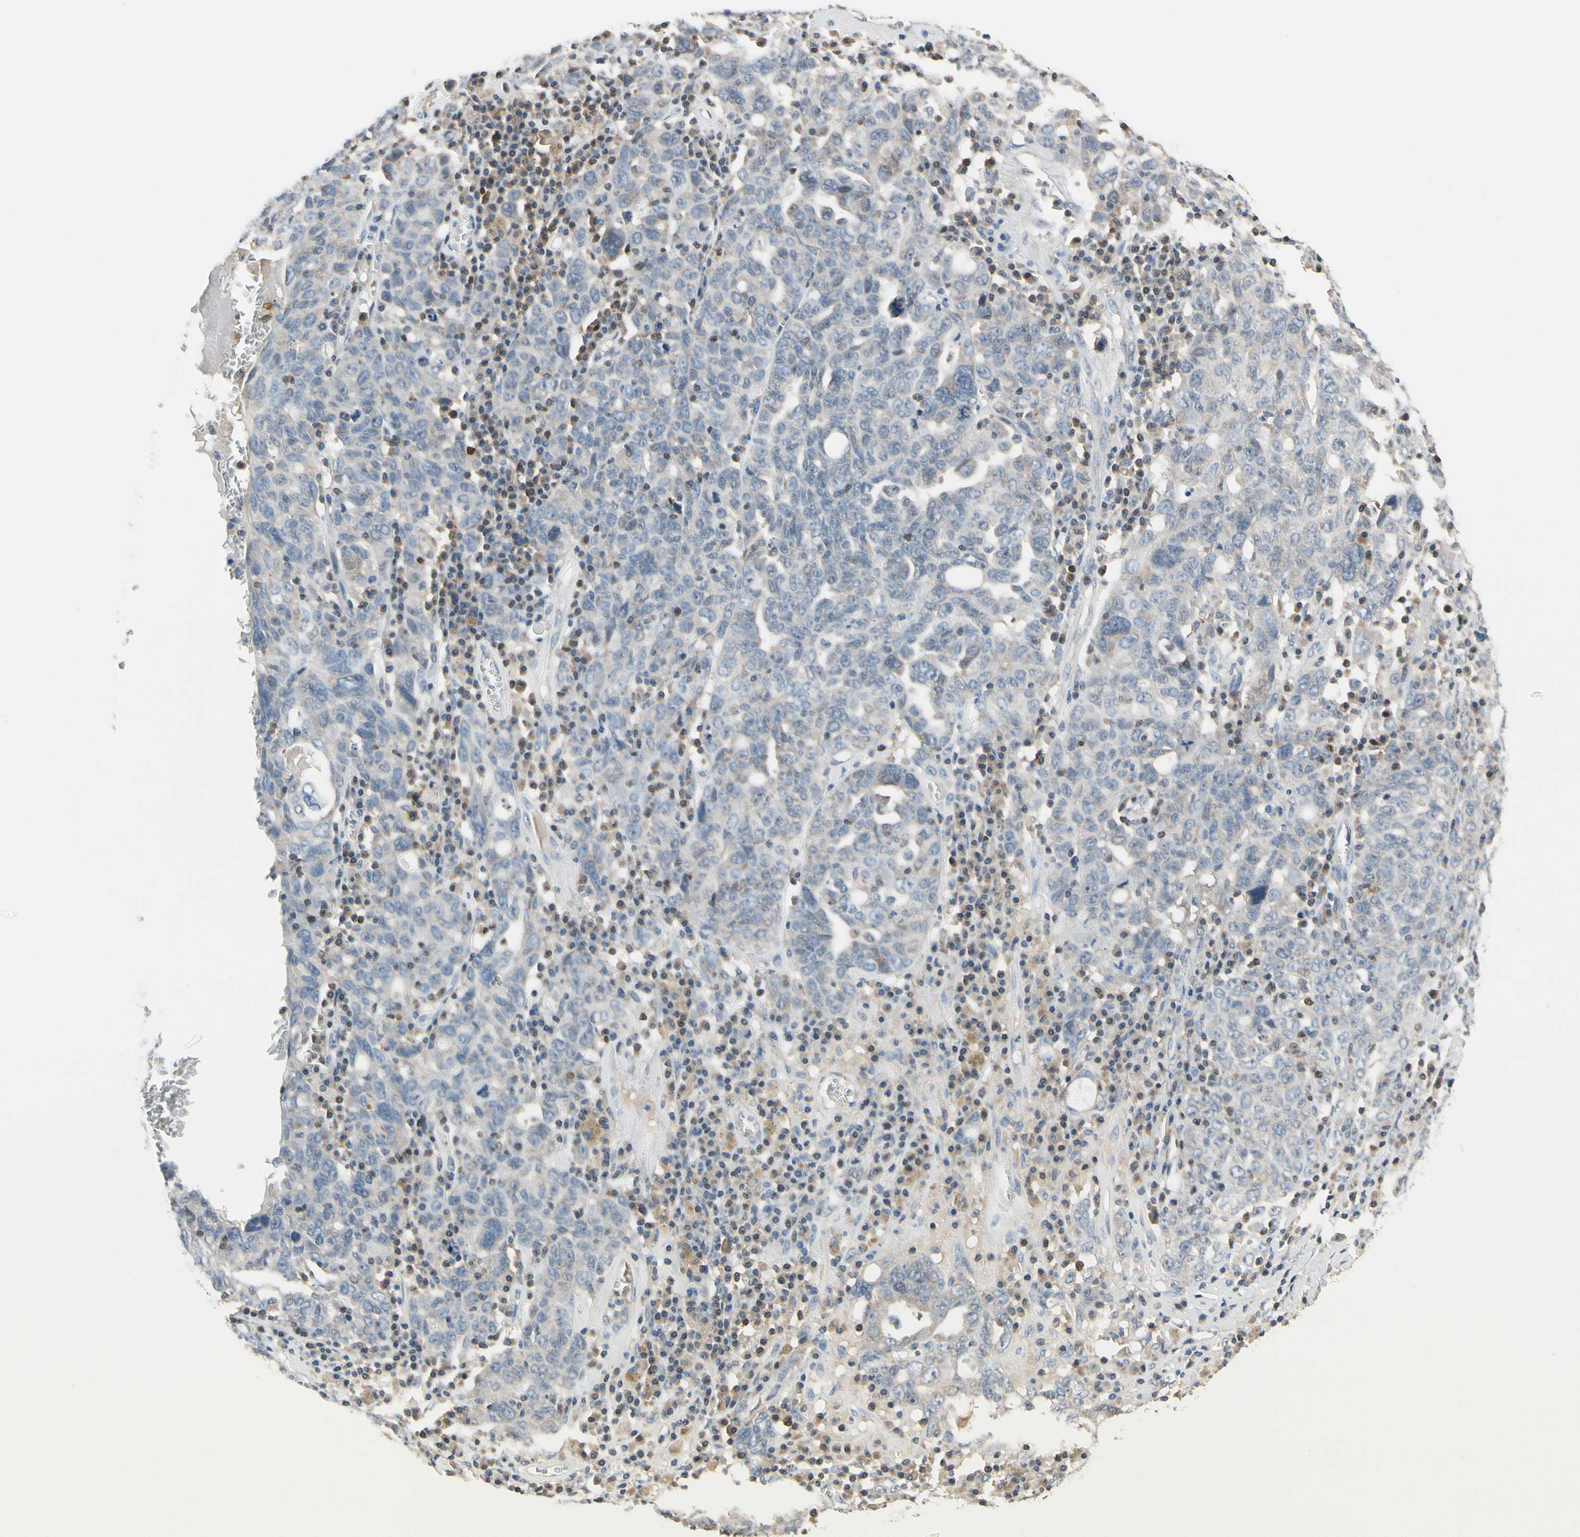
{"staining": {"intensity": "weak", "quantity": "<25%", "location": "cytoplasmic/membranous"}, "tissue": "ovarian cancer", "cell_type": "Tumor cells", "image_type": "cancer", "snomed": [{"axis": "morphology", "description": "Carcinoma, endometroid"}, {"axis": "topography", "description": "Ovary"}], "caption": "Human ovarian cancer stained for a protein using immunohistochemistry (IHC) shows no staining in tumor cells.", "gene": "NFATC2", "patient": {"sex": "female", "age": 62}}